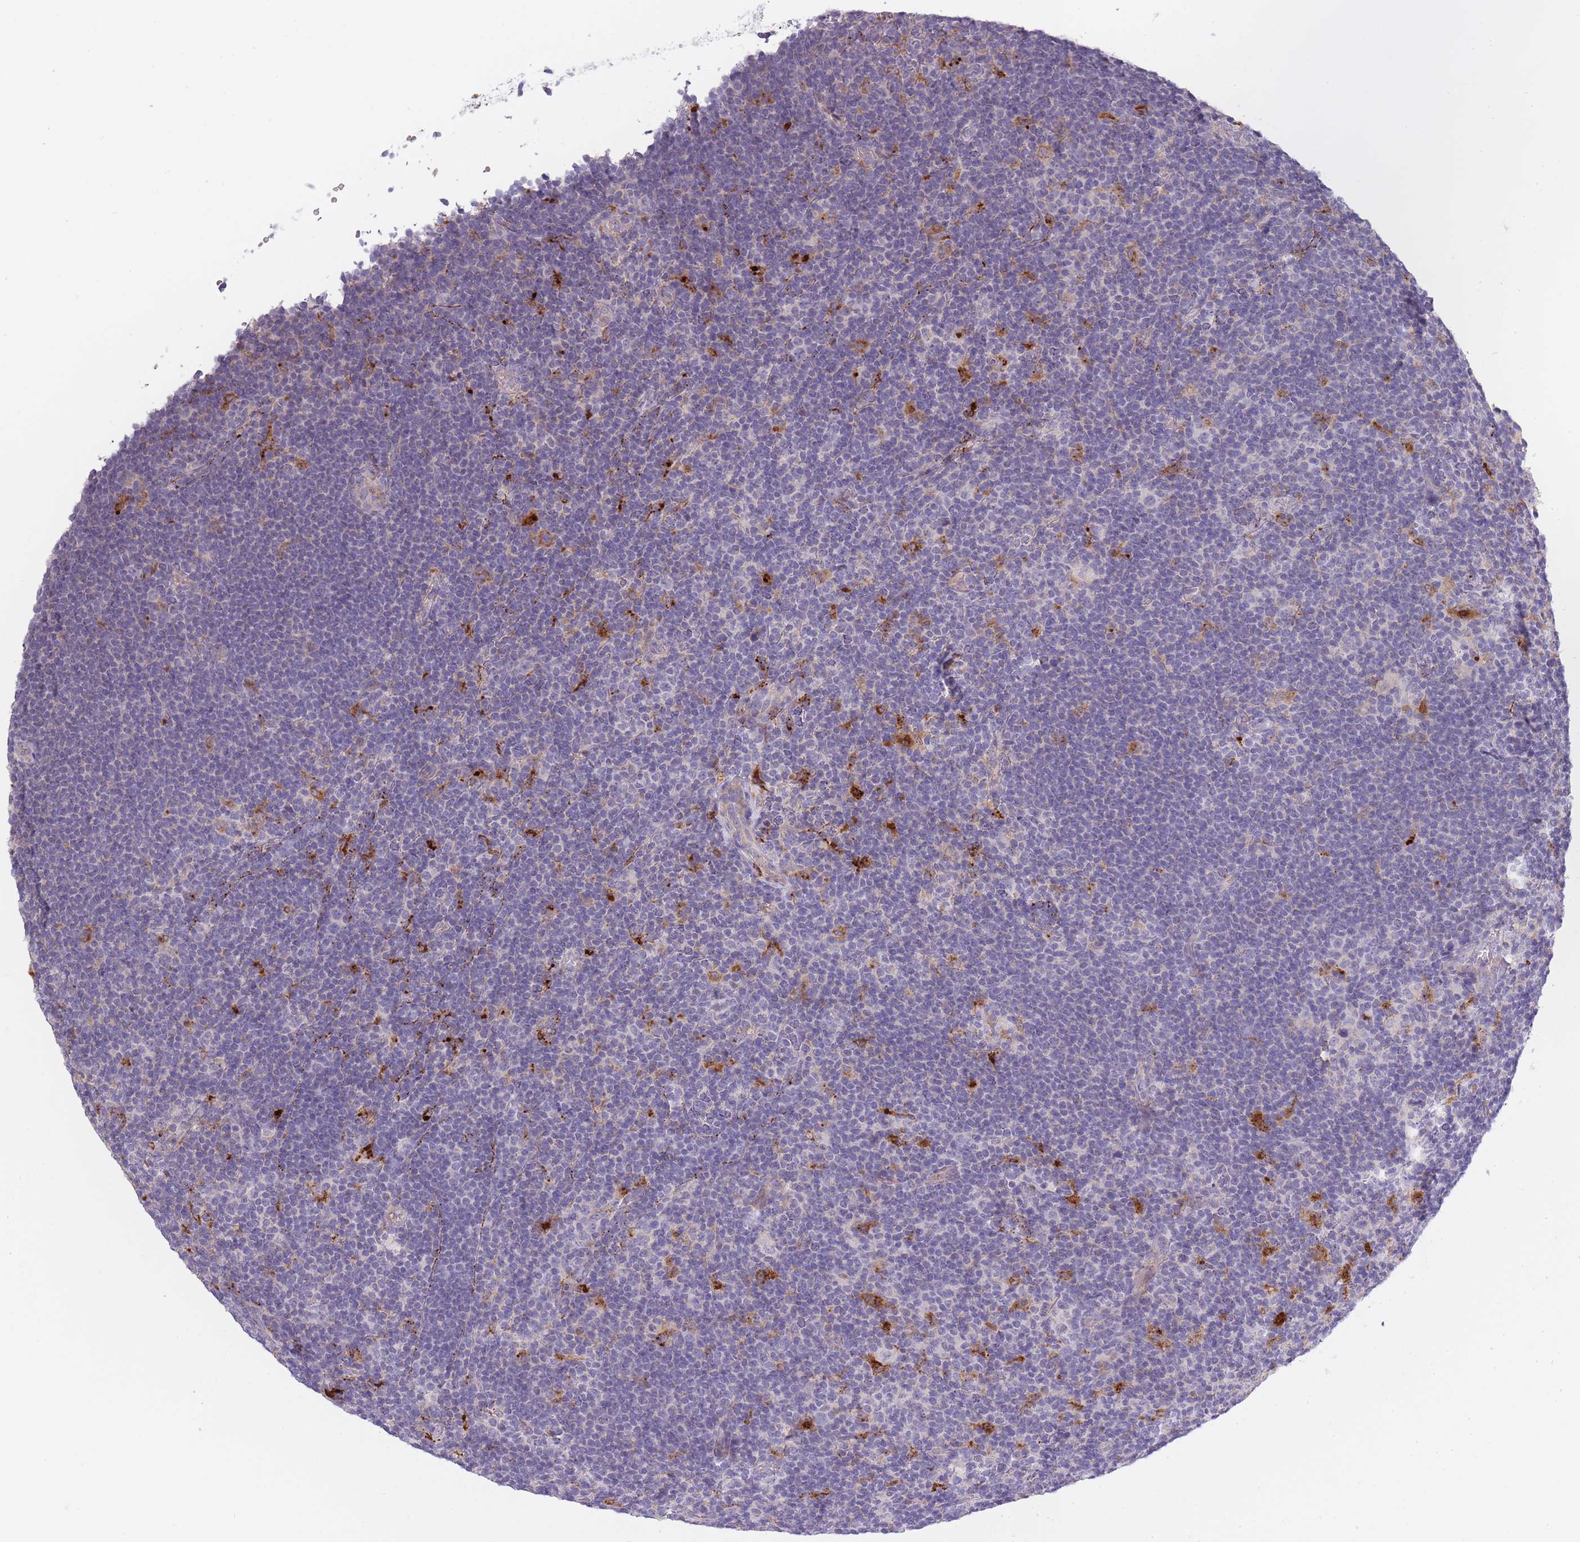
{"staining": {"intensity": "negative", "quantity": "none", "location": "none"}, "tissue": "lymphoma", "cell_type": "Tumor cells", "image_type": "cancer", "snomed": [{"axis": "morphology", "description": "Hodgkin's disease, NOS"}, {"axis": "topography", "description": "Lymph node"}], "caption": "This histopathology image is of Hodgkin's disease stained with immunohistochemistry to label a protein in brown with the nuclei are counter-stained blue. There is no expression in tumor cells.", "gene": "TRIM61", "patient": {"sex": "female", "age": 57}}